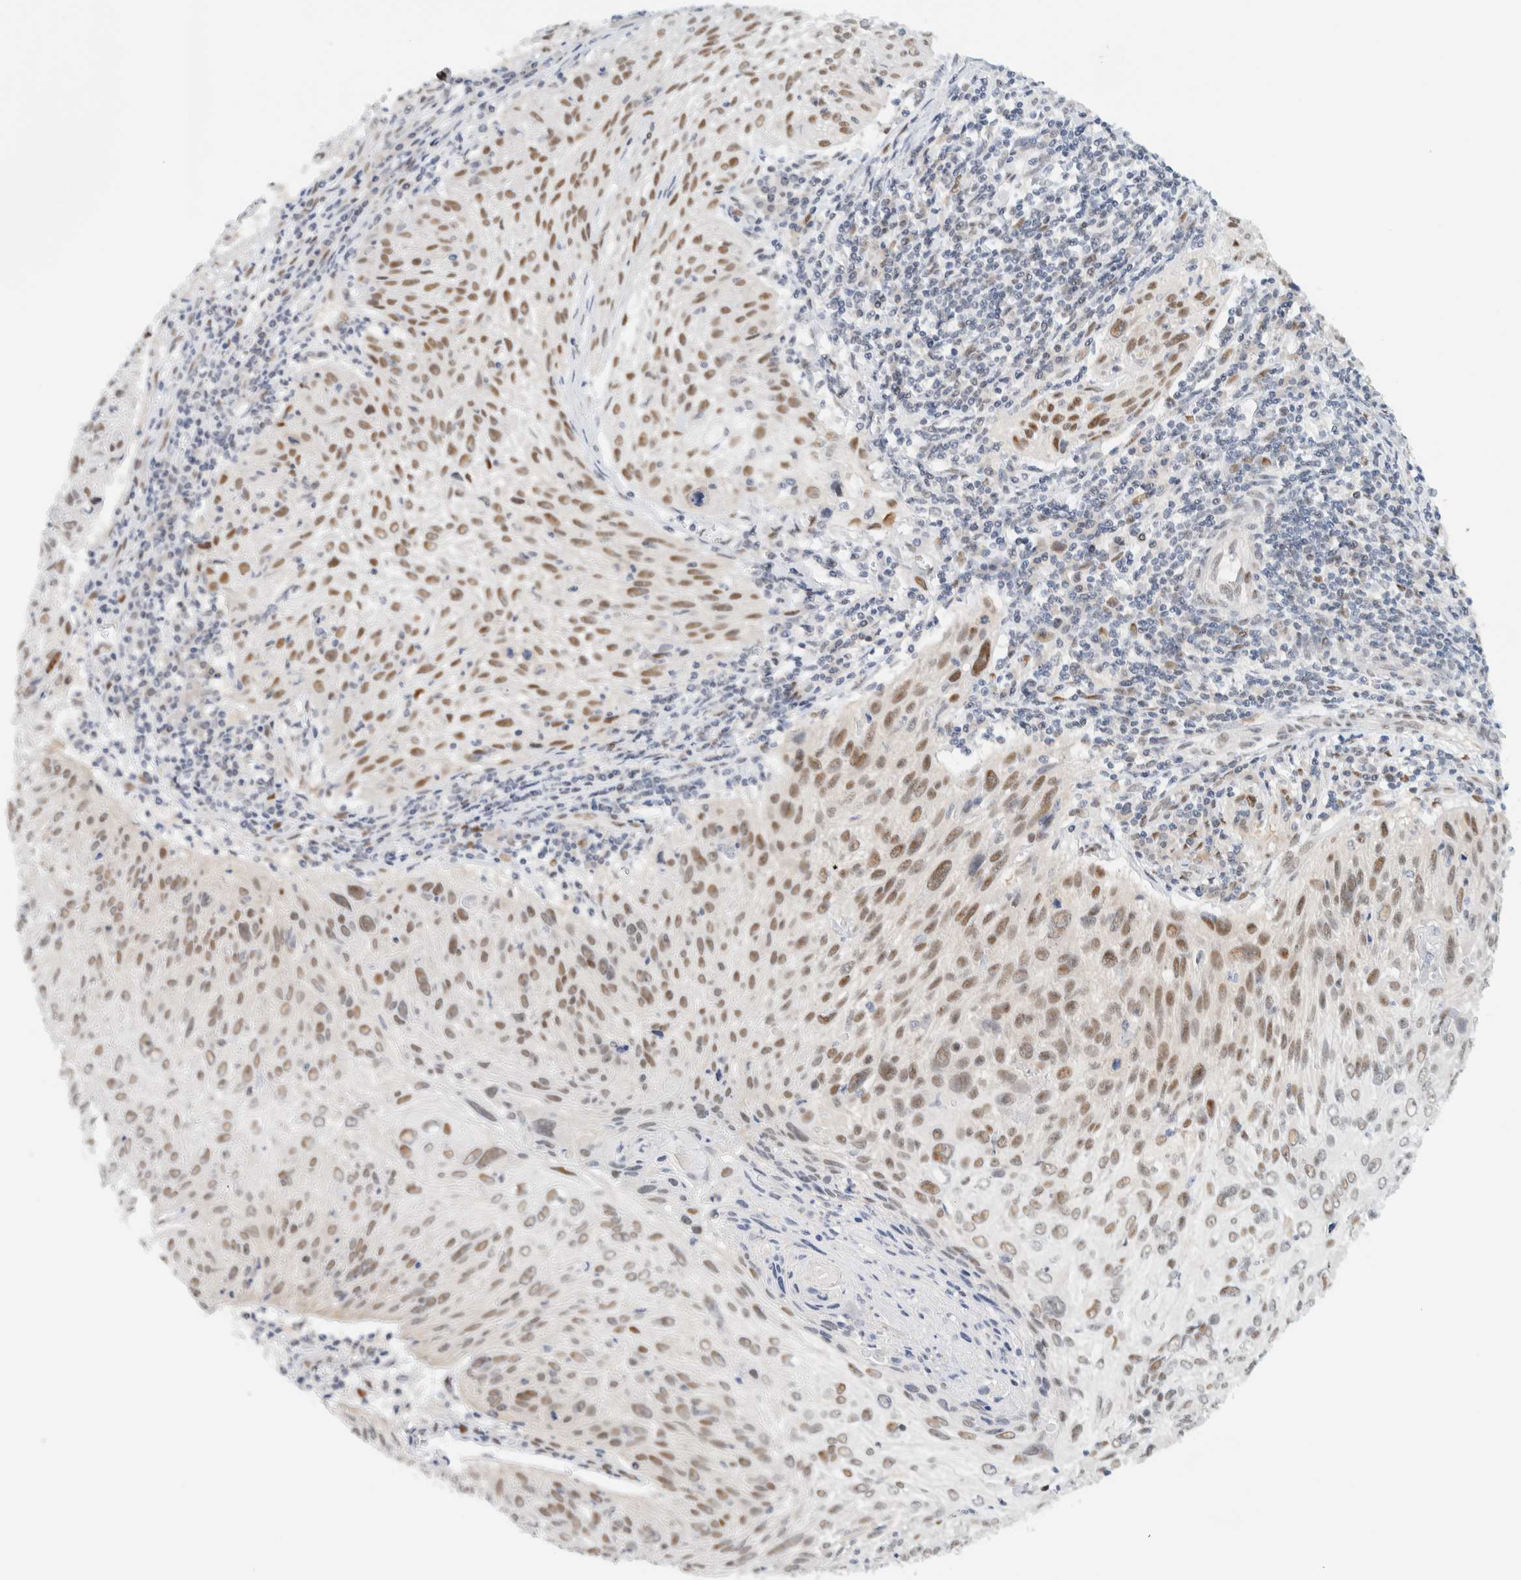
{"staining": {"intensity": "moderate", "quantity": ">75%", "location": "nuclear"}, "tissue": "cervical cancer", "cell_type": "Tumor cells", "image_type": "cancer", "snomed": [{"axis": "morphology", "description": "Squamous cell carcinoma, NOS"}, {"axis": "topography", "description": "Cervix"}], "caption": "Immunohistochemistry photomicrograph of cervical cancer (squamous cell carcinoma) stained for a protein (brown), which exhibits medium levels of moderate nuclear expression in about >75% of tumor cells.", "gene": "ZNF683", "patient": {"sex": "female", "age": 51}}